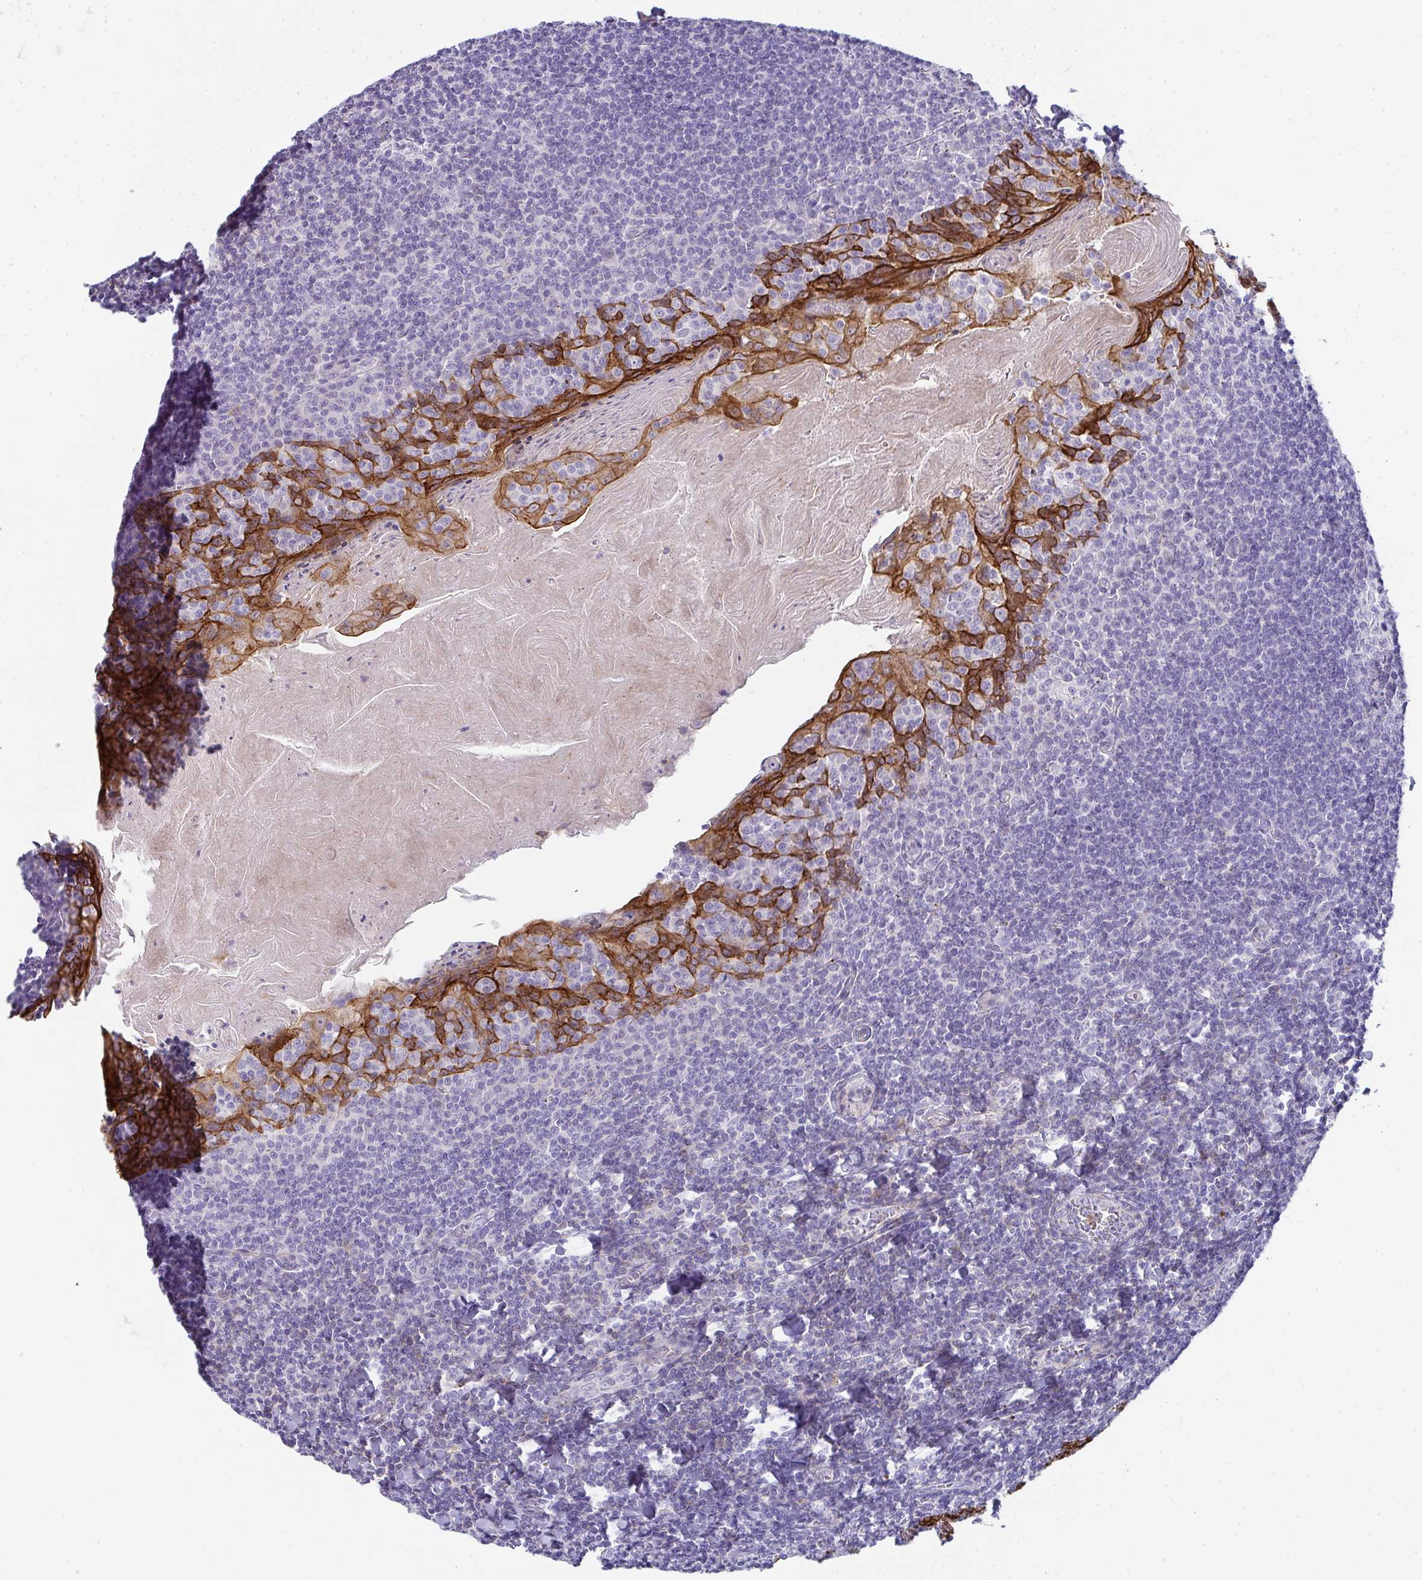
{"staining": {"intensity": "negative", "quantity": "none", "location": "none"}, "tissue": "tonsil", "cell_type": "Non-germinal center cells", "image_type": "normal", "snomed": [{"axis": "morphology", "description": "Normal tissue, NOS"}, {"axis": "topography", "description": "Tonsil"}], "caption": "This is an IHC micrograph of normal human tonsil. There is no staining in non-germinal center cells.", "gene": "AK5", "patient": {"sex": "male", "age": 27}}